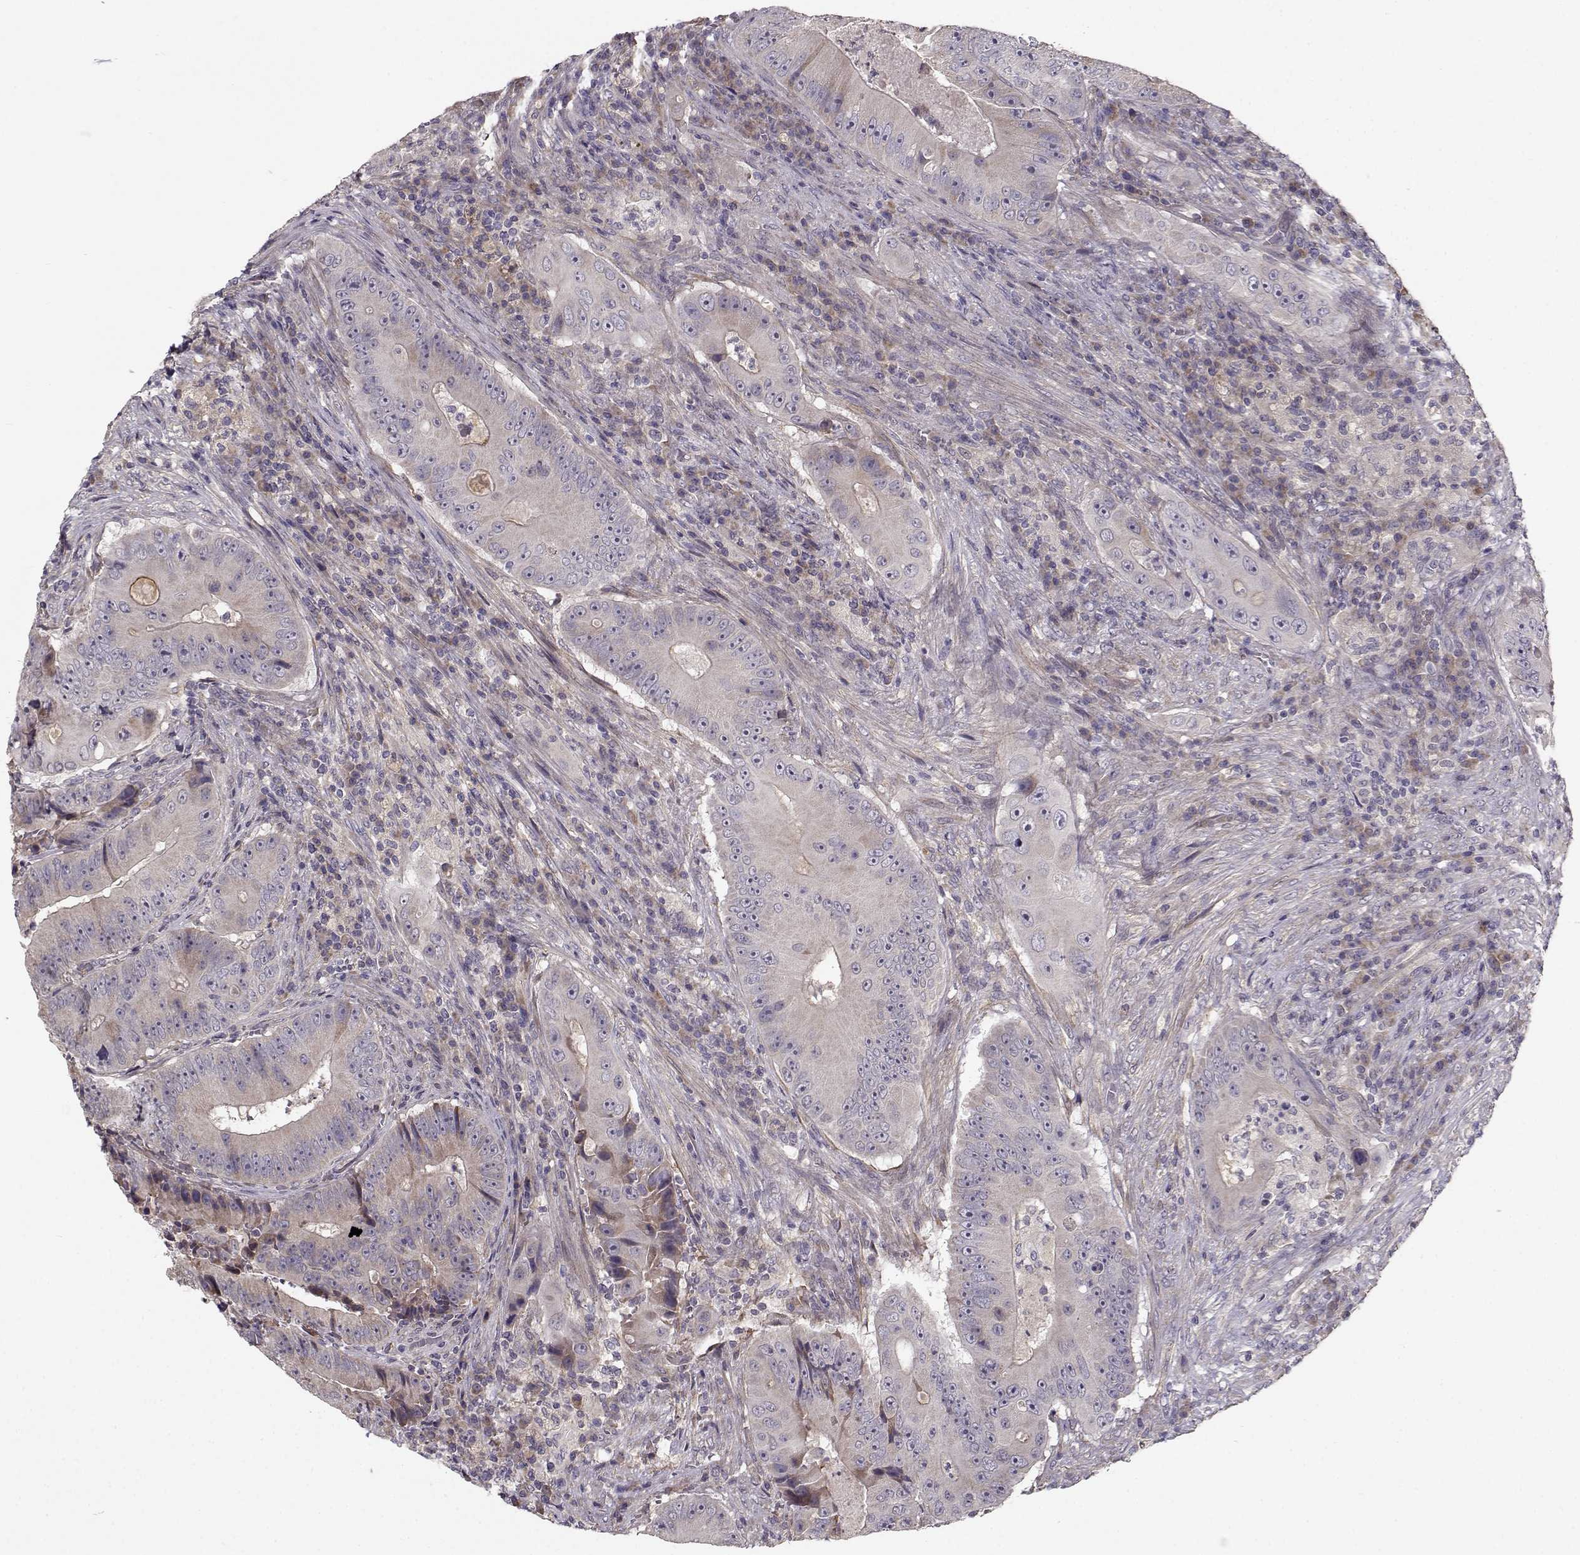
{"staining": {"intensity": "negative", "quantity": "none", "location": "none"}, "tissue": "colorectal cancer", "cell_type": "Tumor cells", "image_type": "cancer", "snomed": [{"axis": "morphology", "description": "Adenocarcinoma, NOS"}, {"axis": "topography", "description": "Colon"}], "caption": "An immunohistochemistry (IHC) image of adenocarcinoma (colorectal) is shown. There is no staining in tumor cells of adenocarcinoma (colorectal).", "gene": "ENTPD8", "patient": {"sex": "female", "age": 86}}